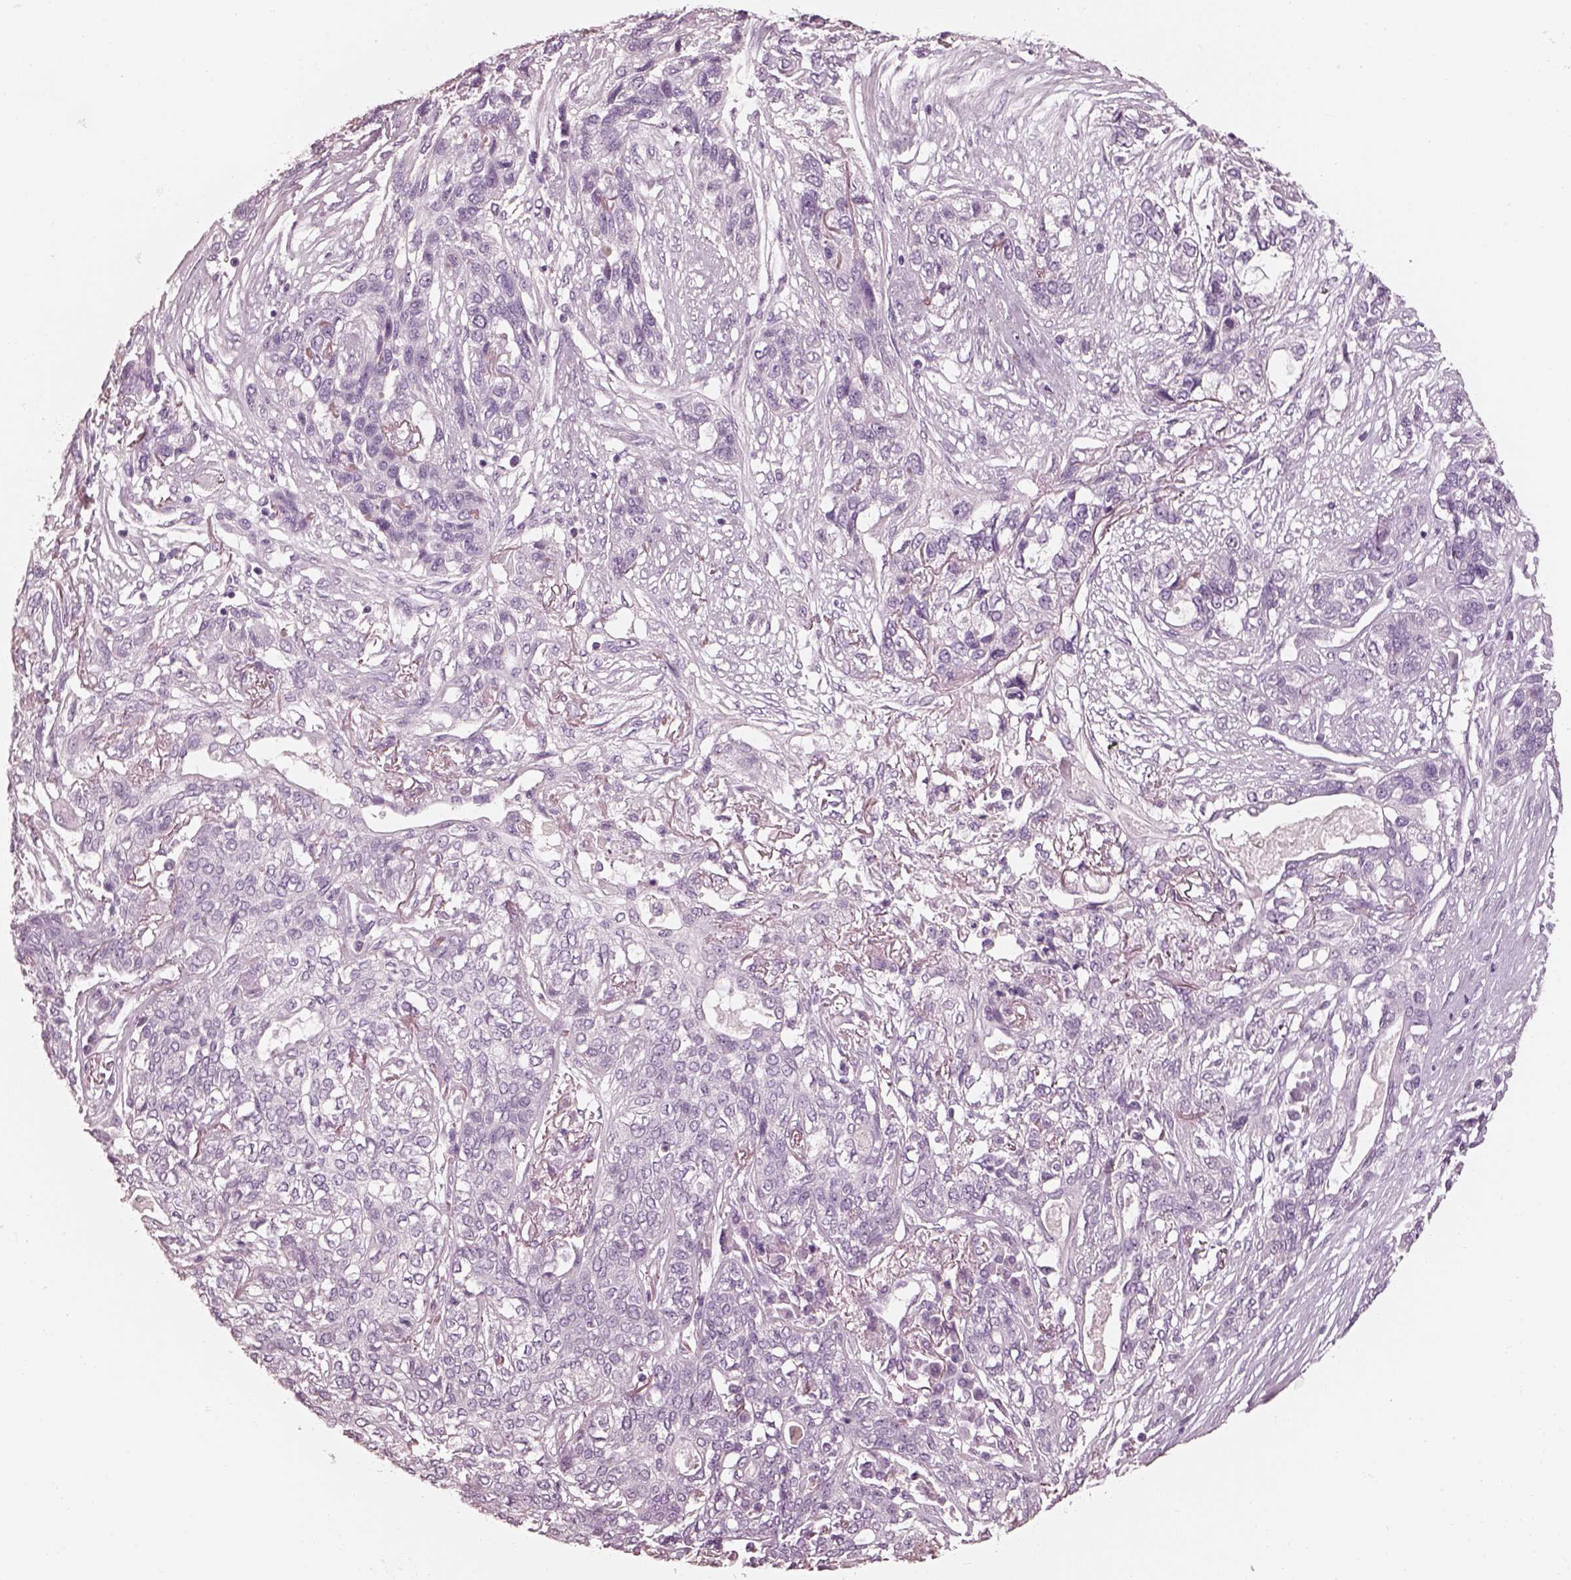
{"staining": {"intensity": "negative", "quantity": "none", "location": "none"}, "tissue": "lung cancer", "cell_type": "Tumor cells", "image_type": "cancer", "snomed": [{"axis": "morphology", "description": "Squamous cell carcinoma, NOS"}, {"axis": "topography", "description": "Lung"}], "caption": "Image shows no significant protein expression in tumor cells of squamous cell carcinoma (lung).", "gene": "R3HDML", "patient": {"sex": "female", "age": 70}}